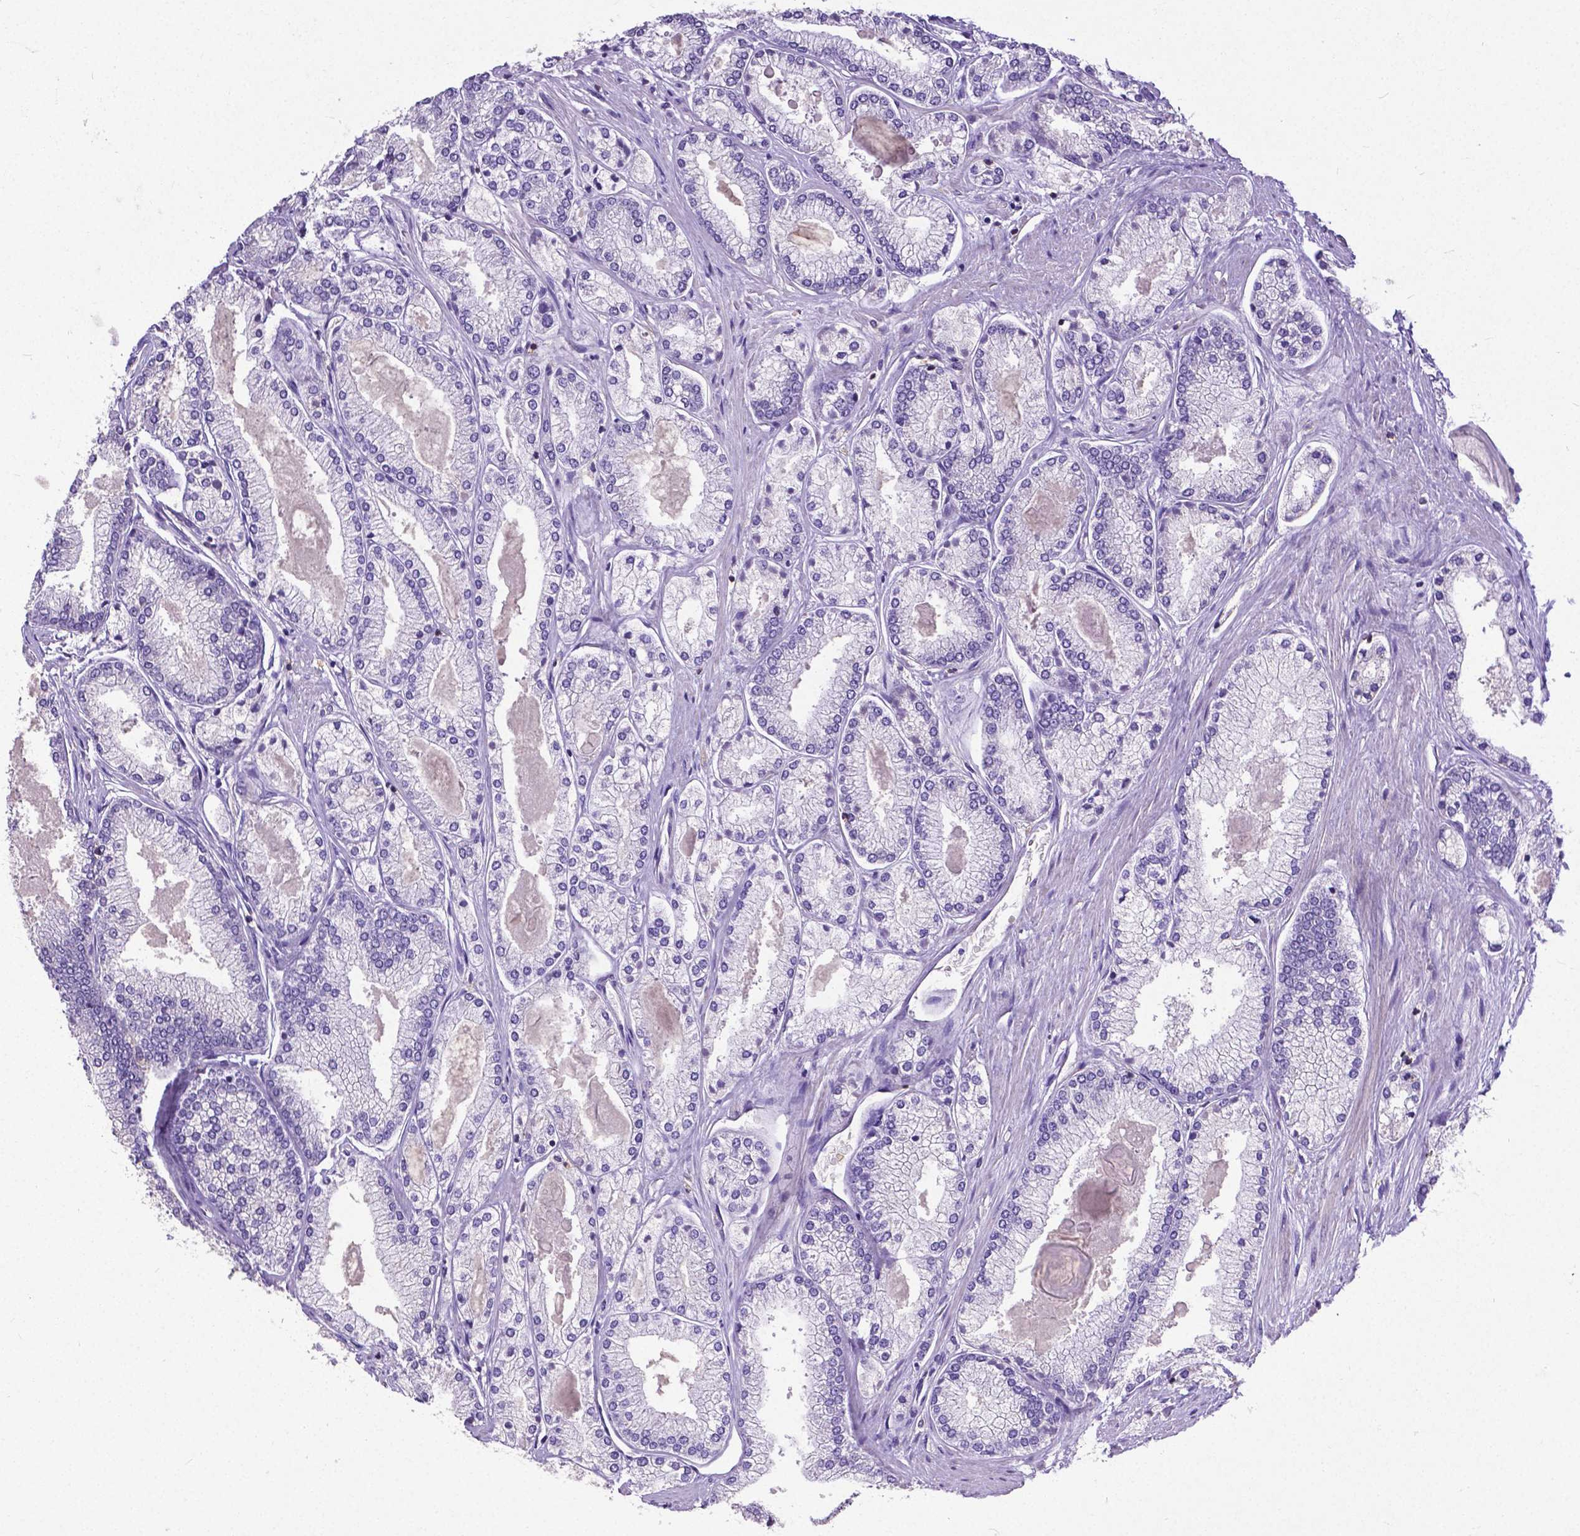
{"staining": {"intensity": "negative", "quantity": "none", "location": "none"}, "tissue": "prostate cancer", "cell_type": "Tumor cells", "image_type": "cancer", "snomed": [{"axis": "morphology", "description": "Adenocarcinoma, High grade"}, {"axis": "topography", "description": "Prostate"}], "caption": "This is an immunohistochemistry (IHC) image of human prostate high-grade adenocarcinoma. There is no expression in tumor cells.", "gene": "CD4", "patient": {"sex": "male", "age": 68}}